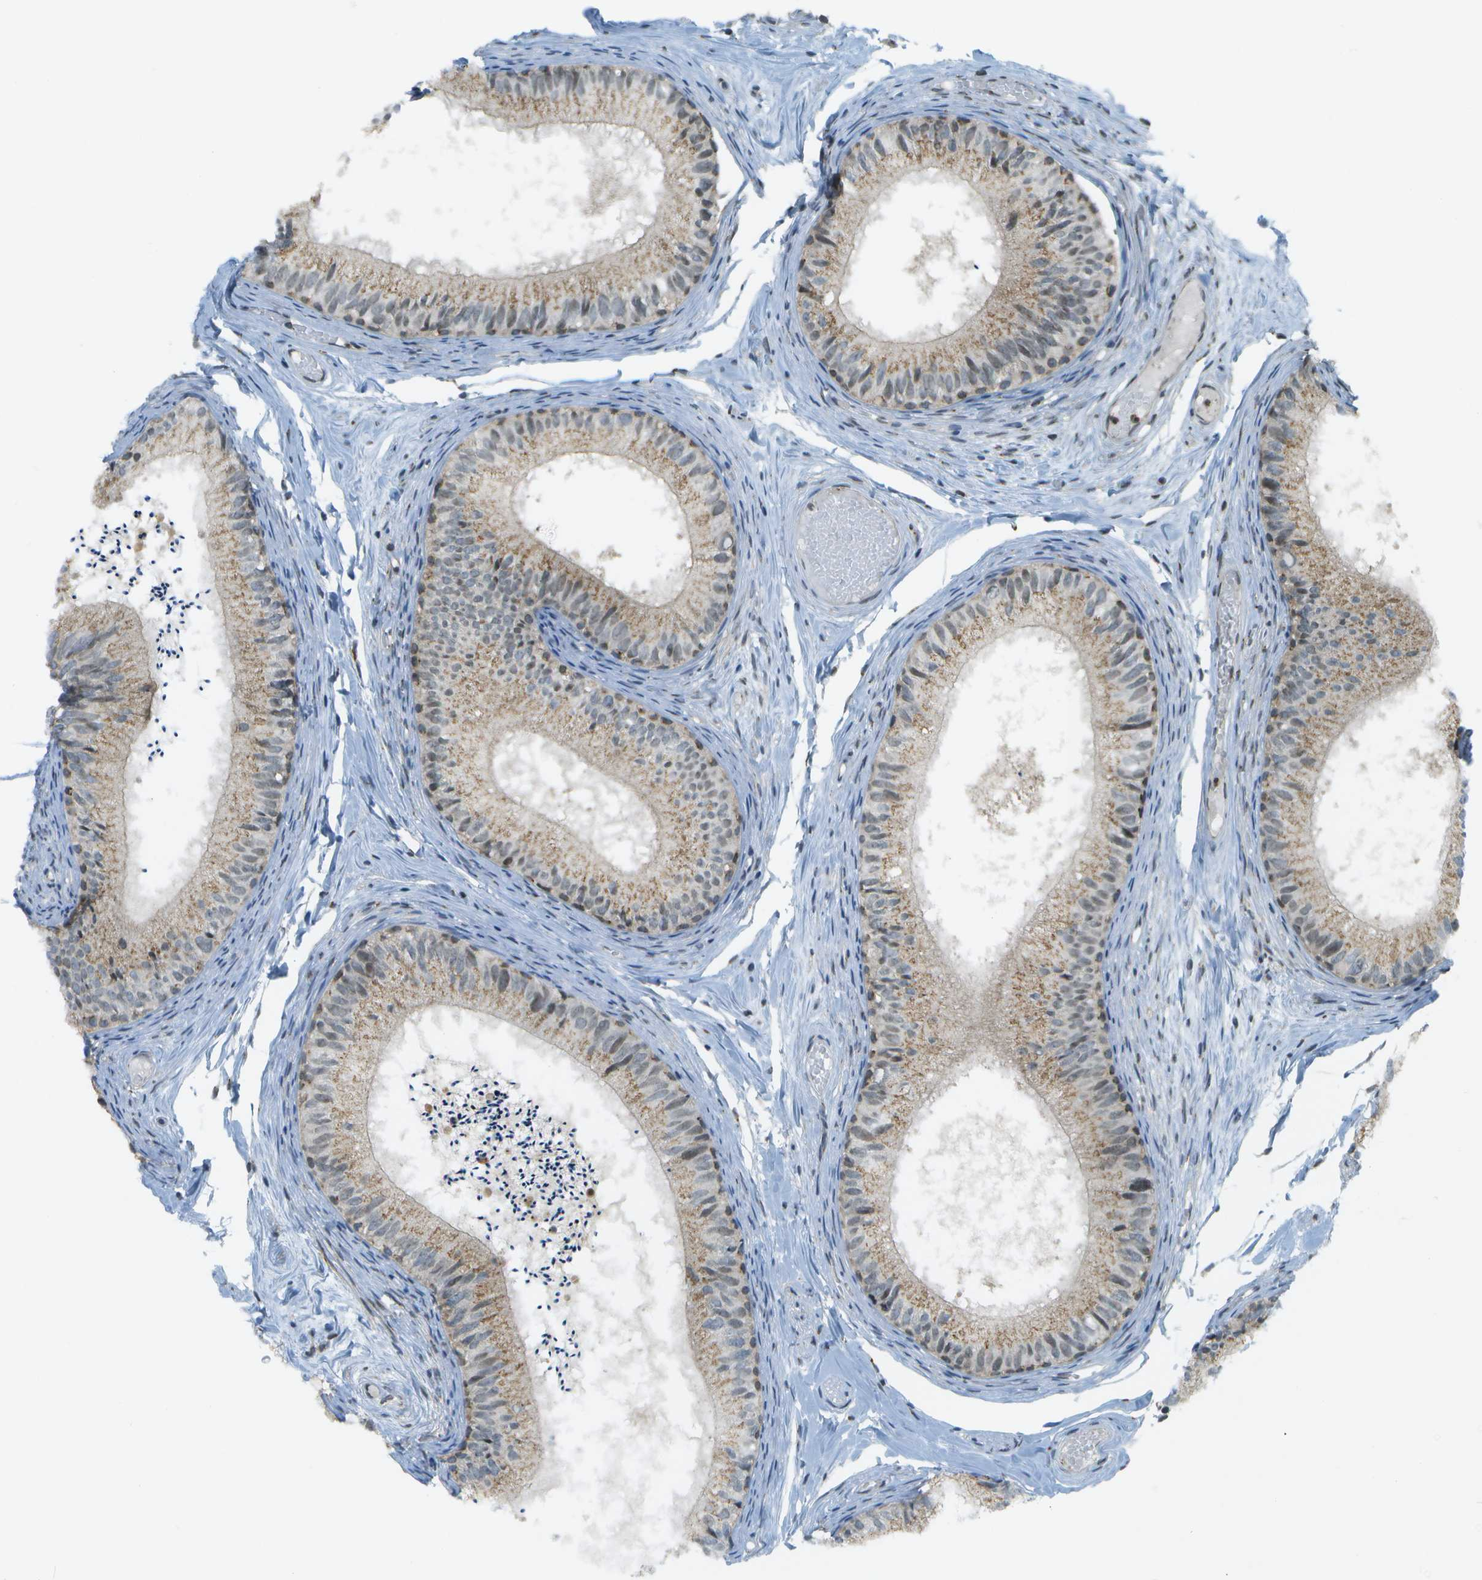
{"staining": {"intensity": "moderate", "quantity": ">75%", "location": "cytoplasmic/membranous,nuclear"}, "tissue": "epididymis", "cell_type": "Glandular cells", "image_type": "normal", "snomed": [{"axis": "morphology", "description": "Normal tissue, NOS"}, {"axis": "topography", "description": "Epididymis"}], "caption": "High-power microscopy captured an immunohistochemistry photomicrograph of unremarkable epididymis, revealing moderate cytoplasmic/membranous,nuclear expression in approximately >75% of glandular cells.", "gene": "EVC", "patient": {"sex": "male", "age": 46}}